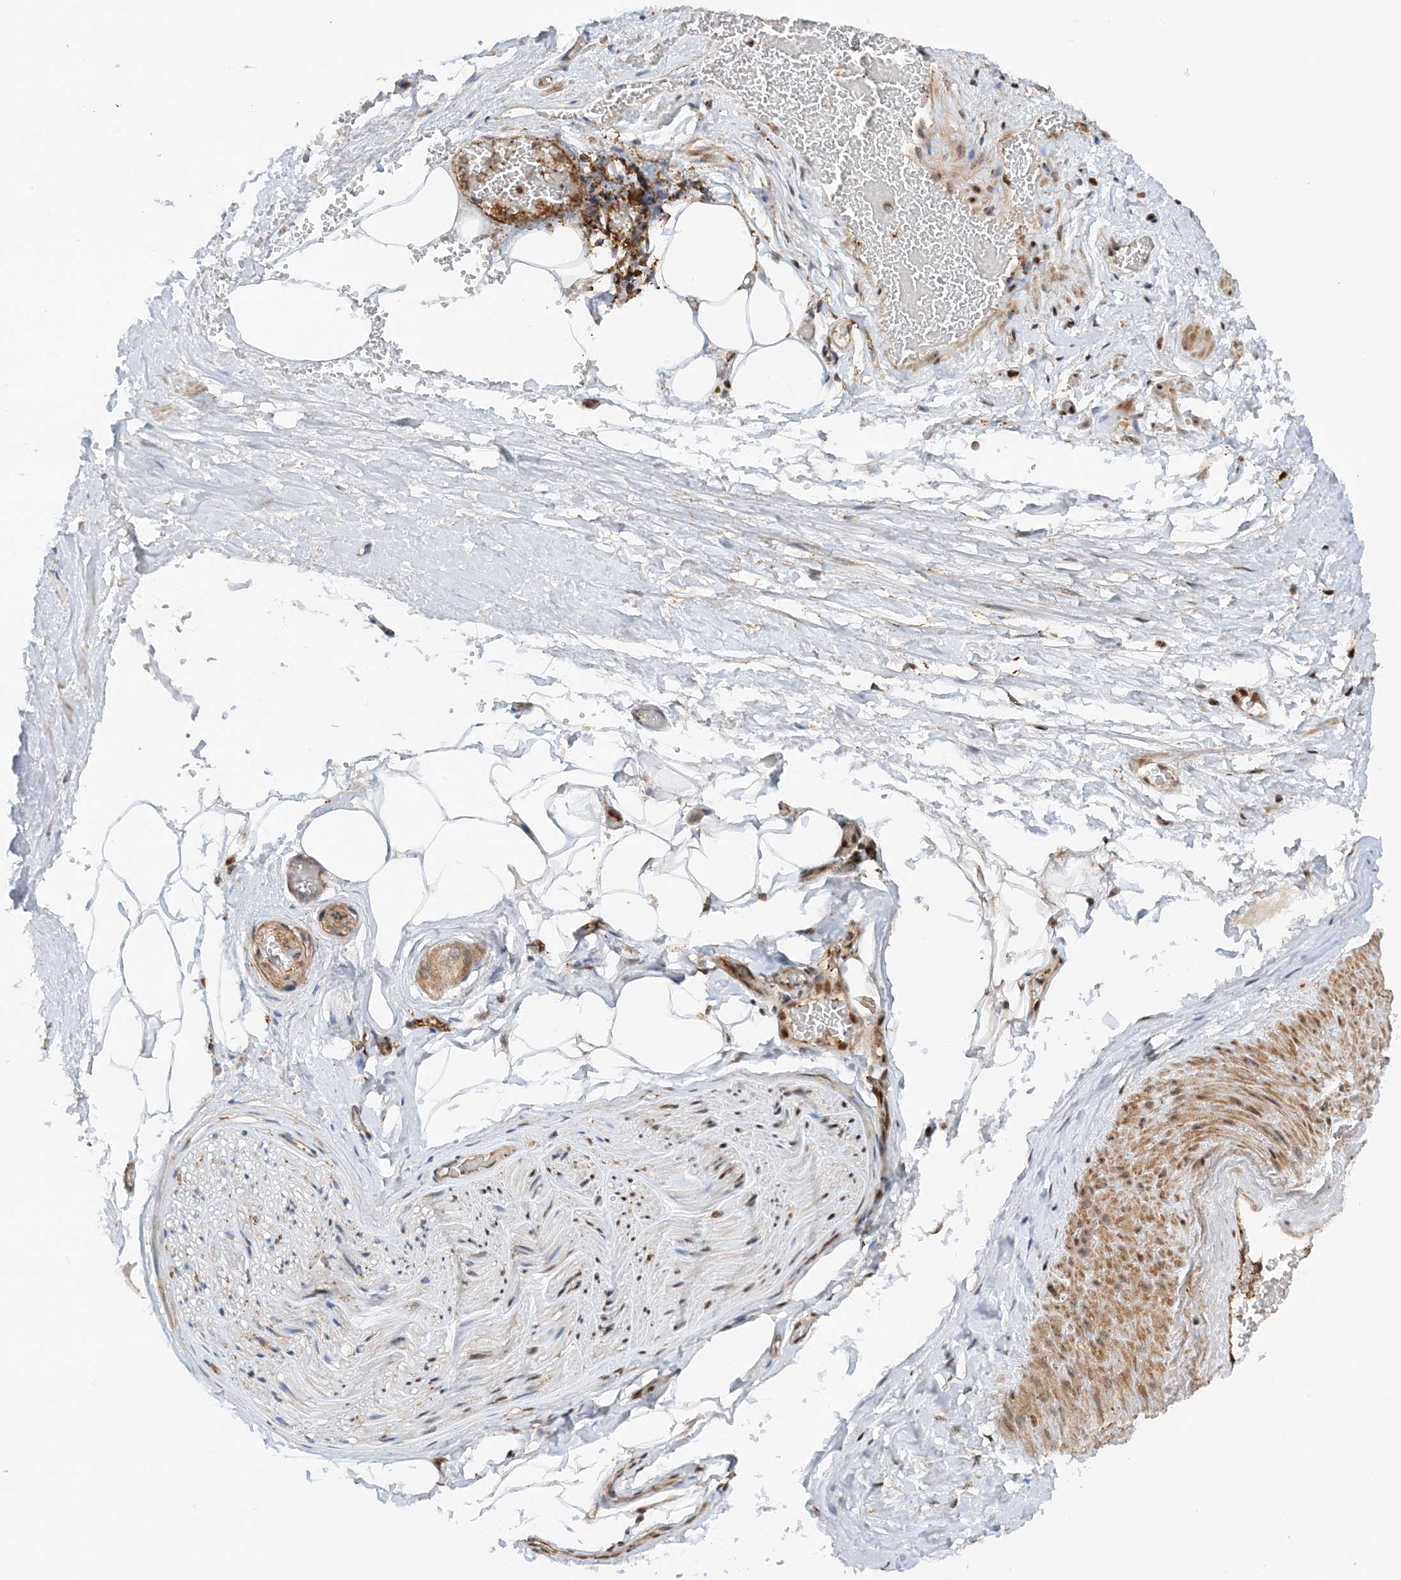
{"staining": {"intensity": "moderate", "quantity": ">75%", "location": "nuclear"}, "tissue": "adipose tissue", "cell_type": "Adipocytes", "image_type": "normal", "snomed": [{"axis": "morphology", "description": "Normal tissue, NOS"}, {"axis": "morphology", "description": "Adenocarcinoma, Low grade"}, {"axis": "topography", "description": "Prostate"}, {"axis": "topography", "description": "Peripheral nerve tissue"}], "caption": "This is a micrograph of immunohistochemistry (IHC) staining of benign adipose tissue, which shows moderate positivity in the nuclear of adipocytes.", "gene": "TATDN3", "patient": {"sex": "male", "age": 63}}